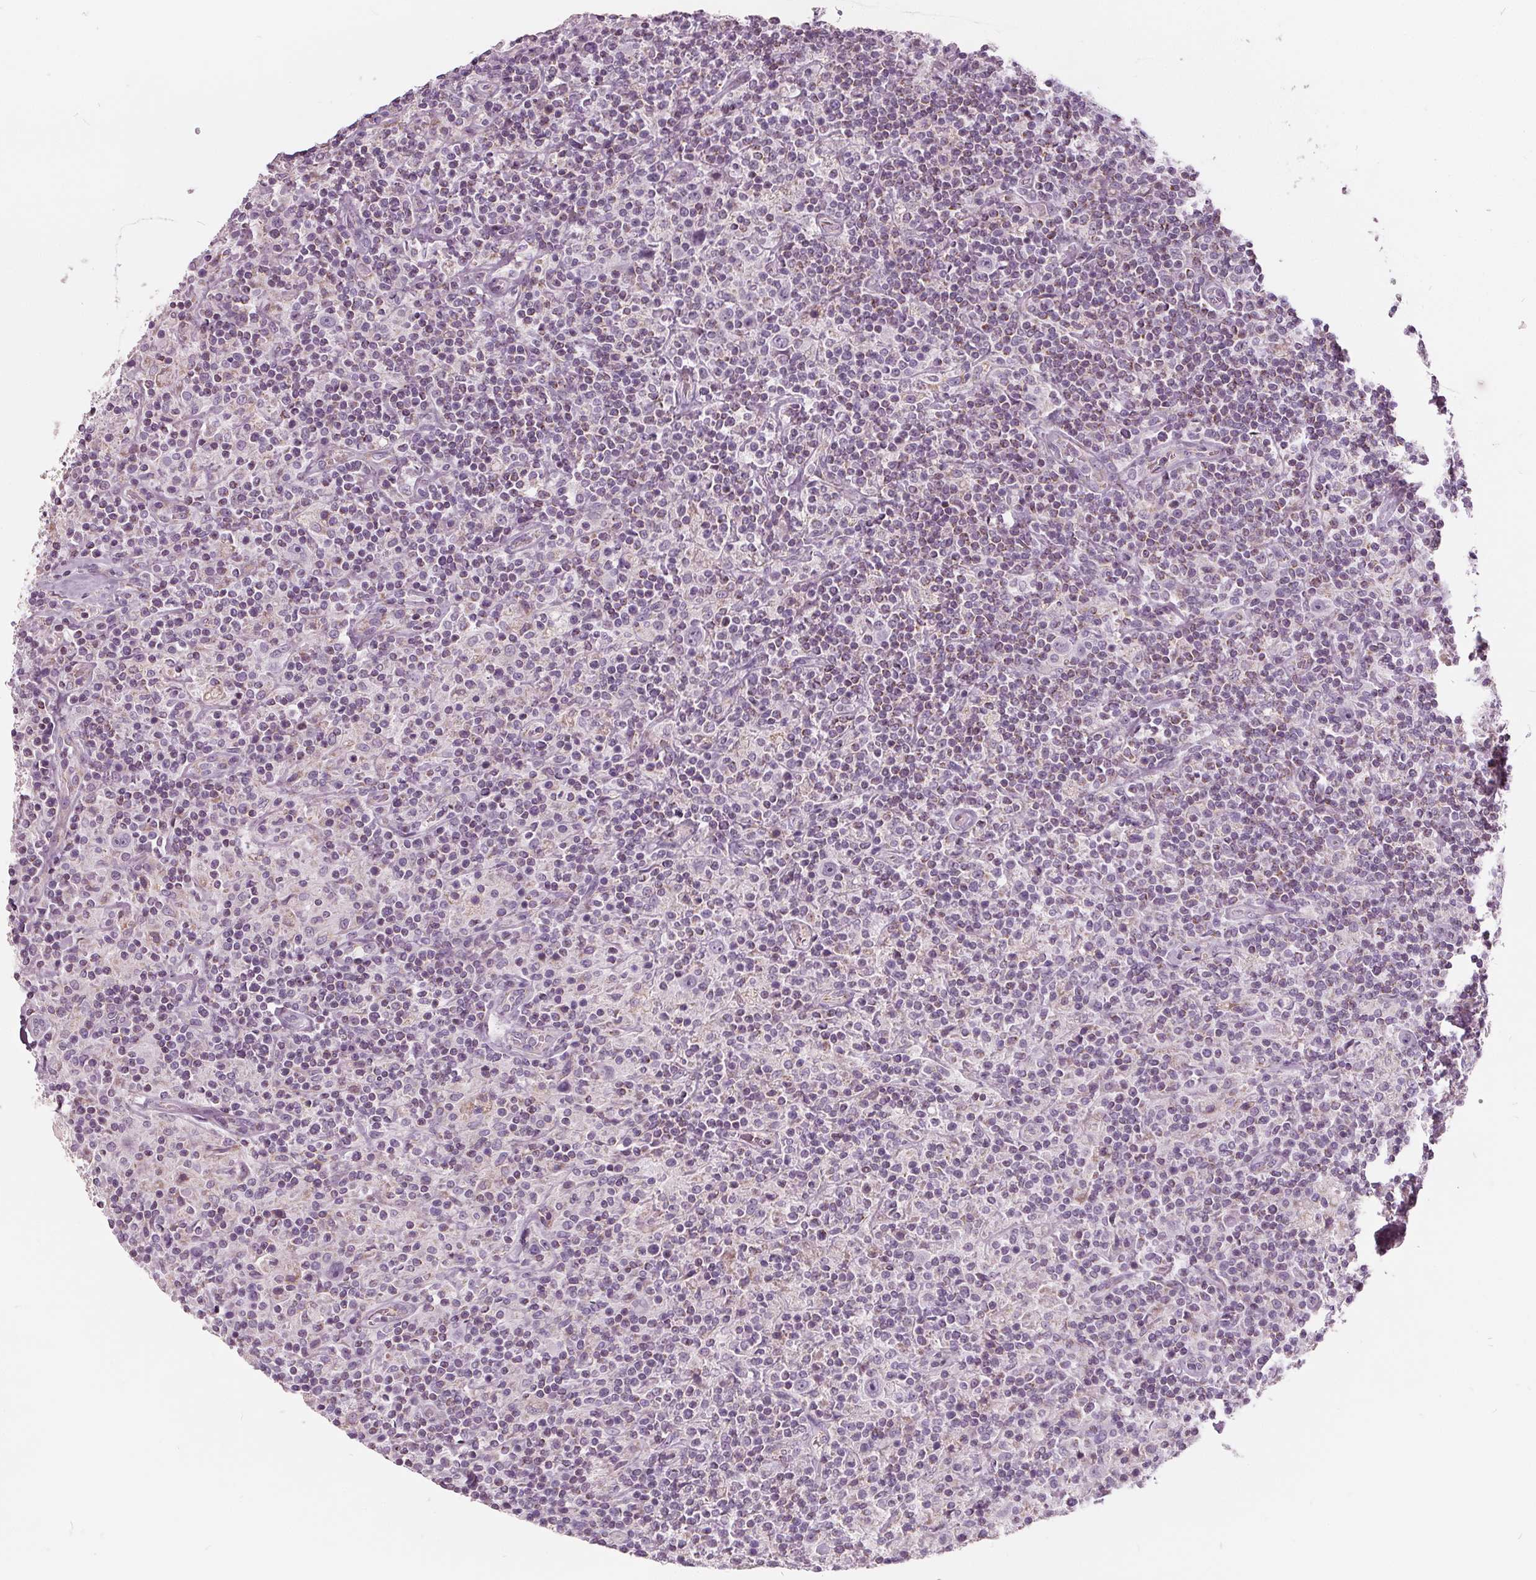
{"staining": {"intensity": "negative", "quantity": "none", "location": "none"}, "tissue": "lymphoma", "cell_type": "Tumor cells", "image_type": "cancer", "snomed": [{"axis": "morphology", "description": "Hodgkin's disease, NOS"}, {"axis": "topography", "description": "Lymph node"}], "caption": "Photomicrograph shows no significant protein staining in tumor cells of lymphoma.", "gene": "ECI2", "patient": {"sex": "male", "age": 70}}